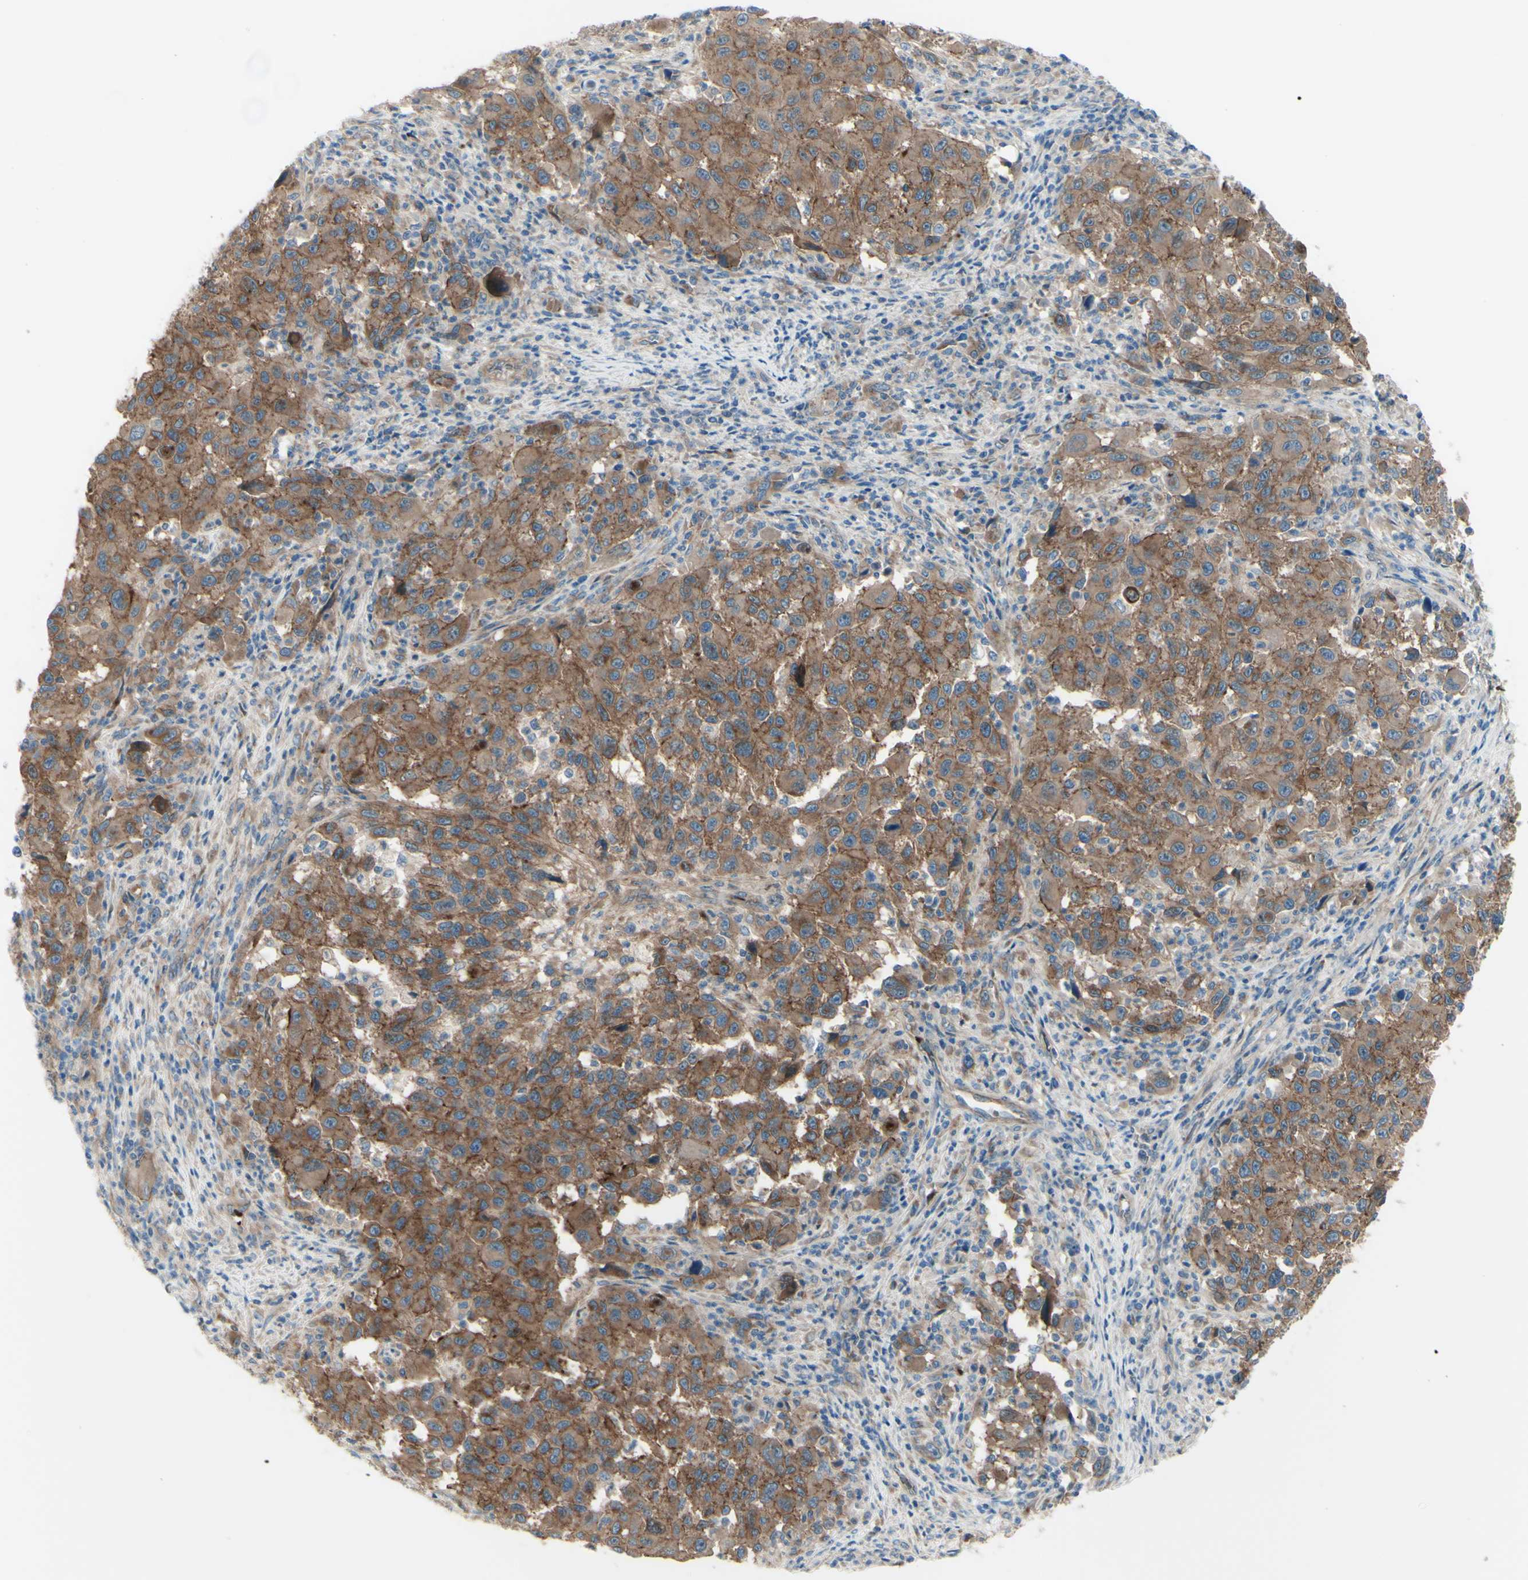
{"staining": {"intensity": "strong", "quantity": ">75%", "location": "cytoplasmic/membranous"}, "tissue": "melanoma", "cell_type": "Tumor cells", "image_type": "cancer", "snomed": [{"axis": "morphology", "description": "Malignant melanoma, Metastatic site"}, {"axis": "topography", "description": "Lymph node"}], "caption": "Melanoma stained with a brown dye demonstrates strong cytoplasmic/membranous positive expression in approximately >75% of tumor cells.", "gene": "PCDHGA2", "patient": {"sex": "male", "age": 61}}